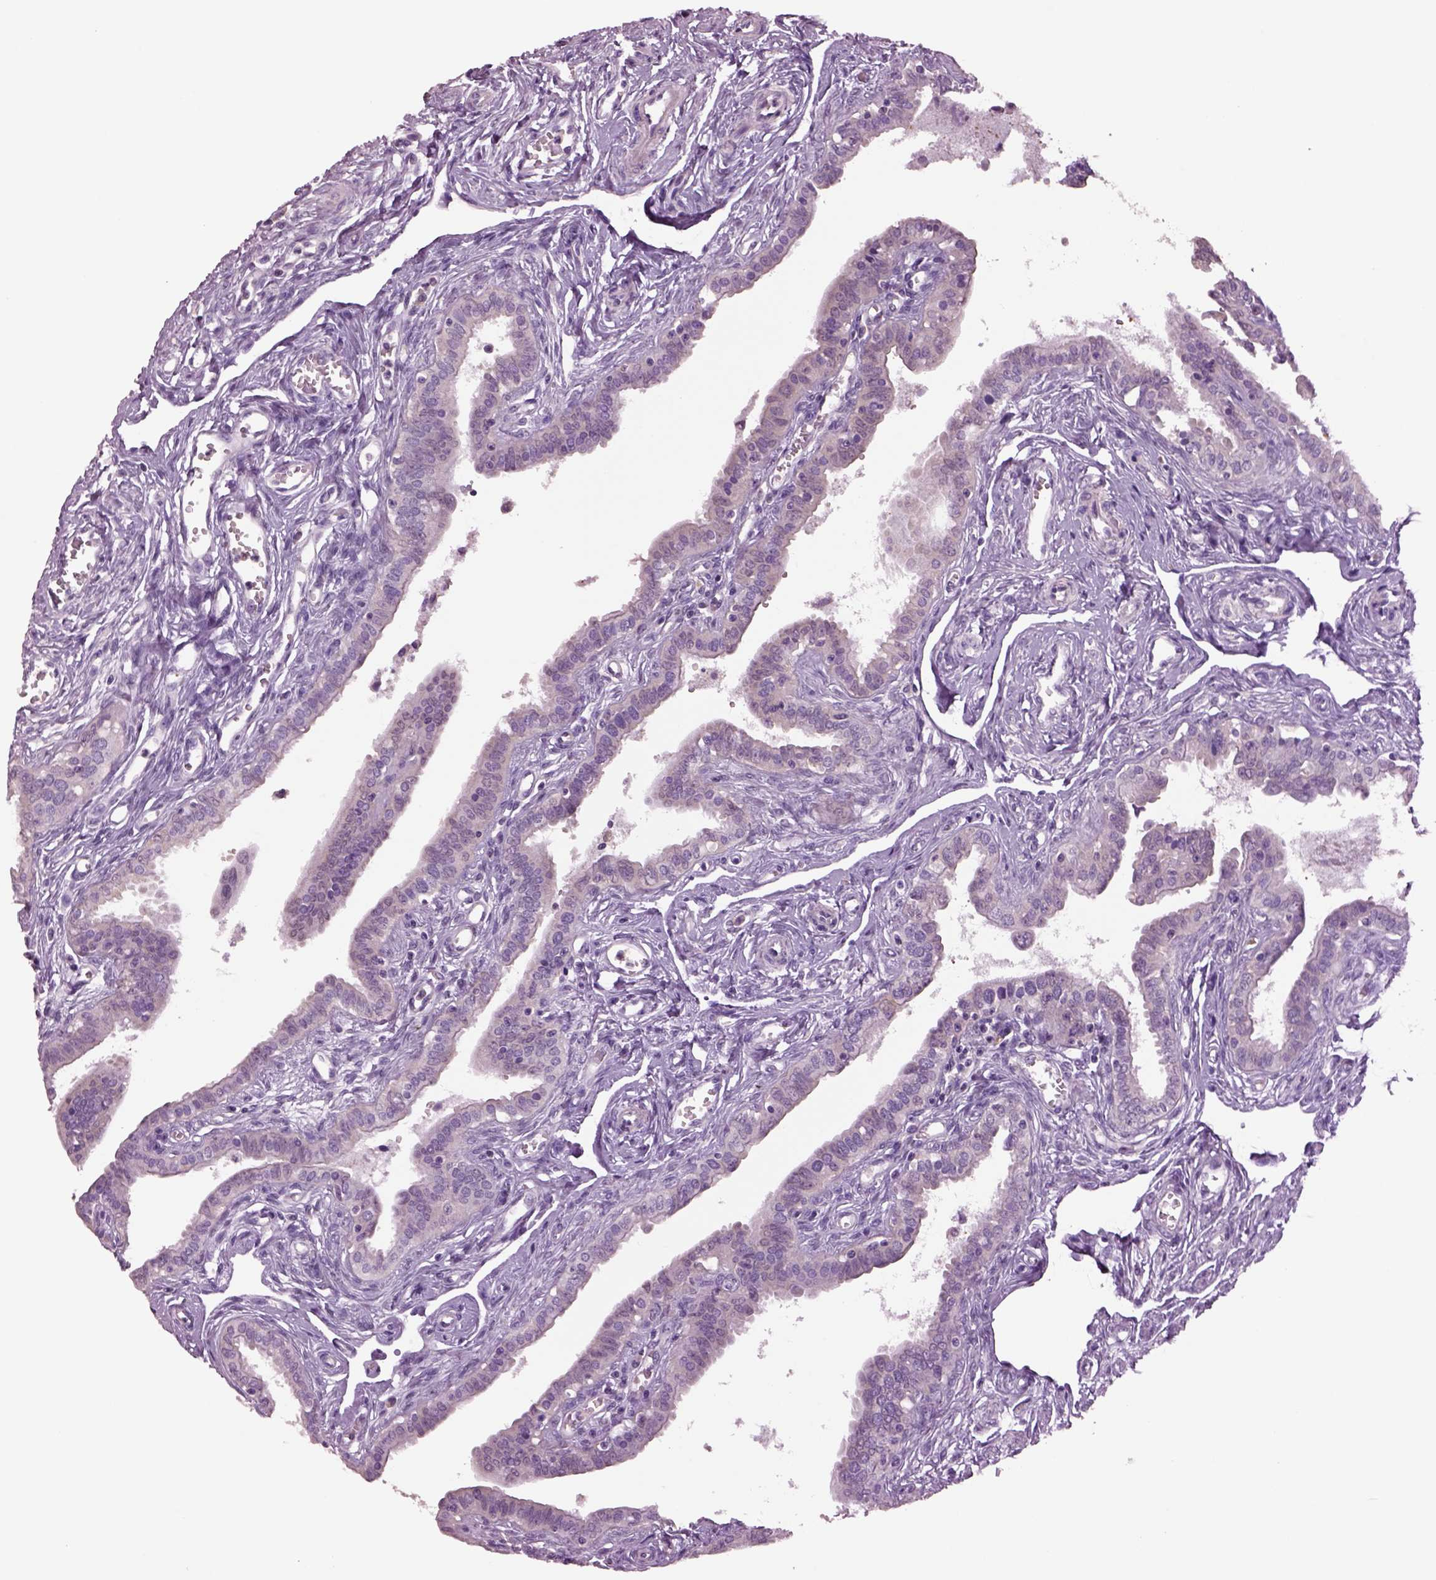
{"staining": {"intensity": "negative", "quantity": "none", "location": "none"}, "tissue": "fallopian tube", "cell_type": "Glandular cells", "image_type": "normal", "snomed": [{"axis": "morphology", "description": "Normal tissue, NOS"}, {"axis": "morphology", "description": "Carcinoma, endometroid"}, {"axis": "topography", "description": "Fallopian tube"}, {"axis": "topography", "description": "Ovary"}], "caption": "Immunohistochemical staining of normal human fallopian tube displays no significant positivity in glandular cells. (DAB (3,3'-diaminobenzidine) IHC visualized using brightfield microscopy, high magnification).", "gene": "CLPSL1", "patient": {"sex": "female", "age": 42}}